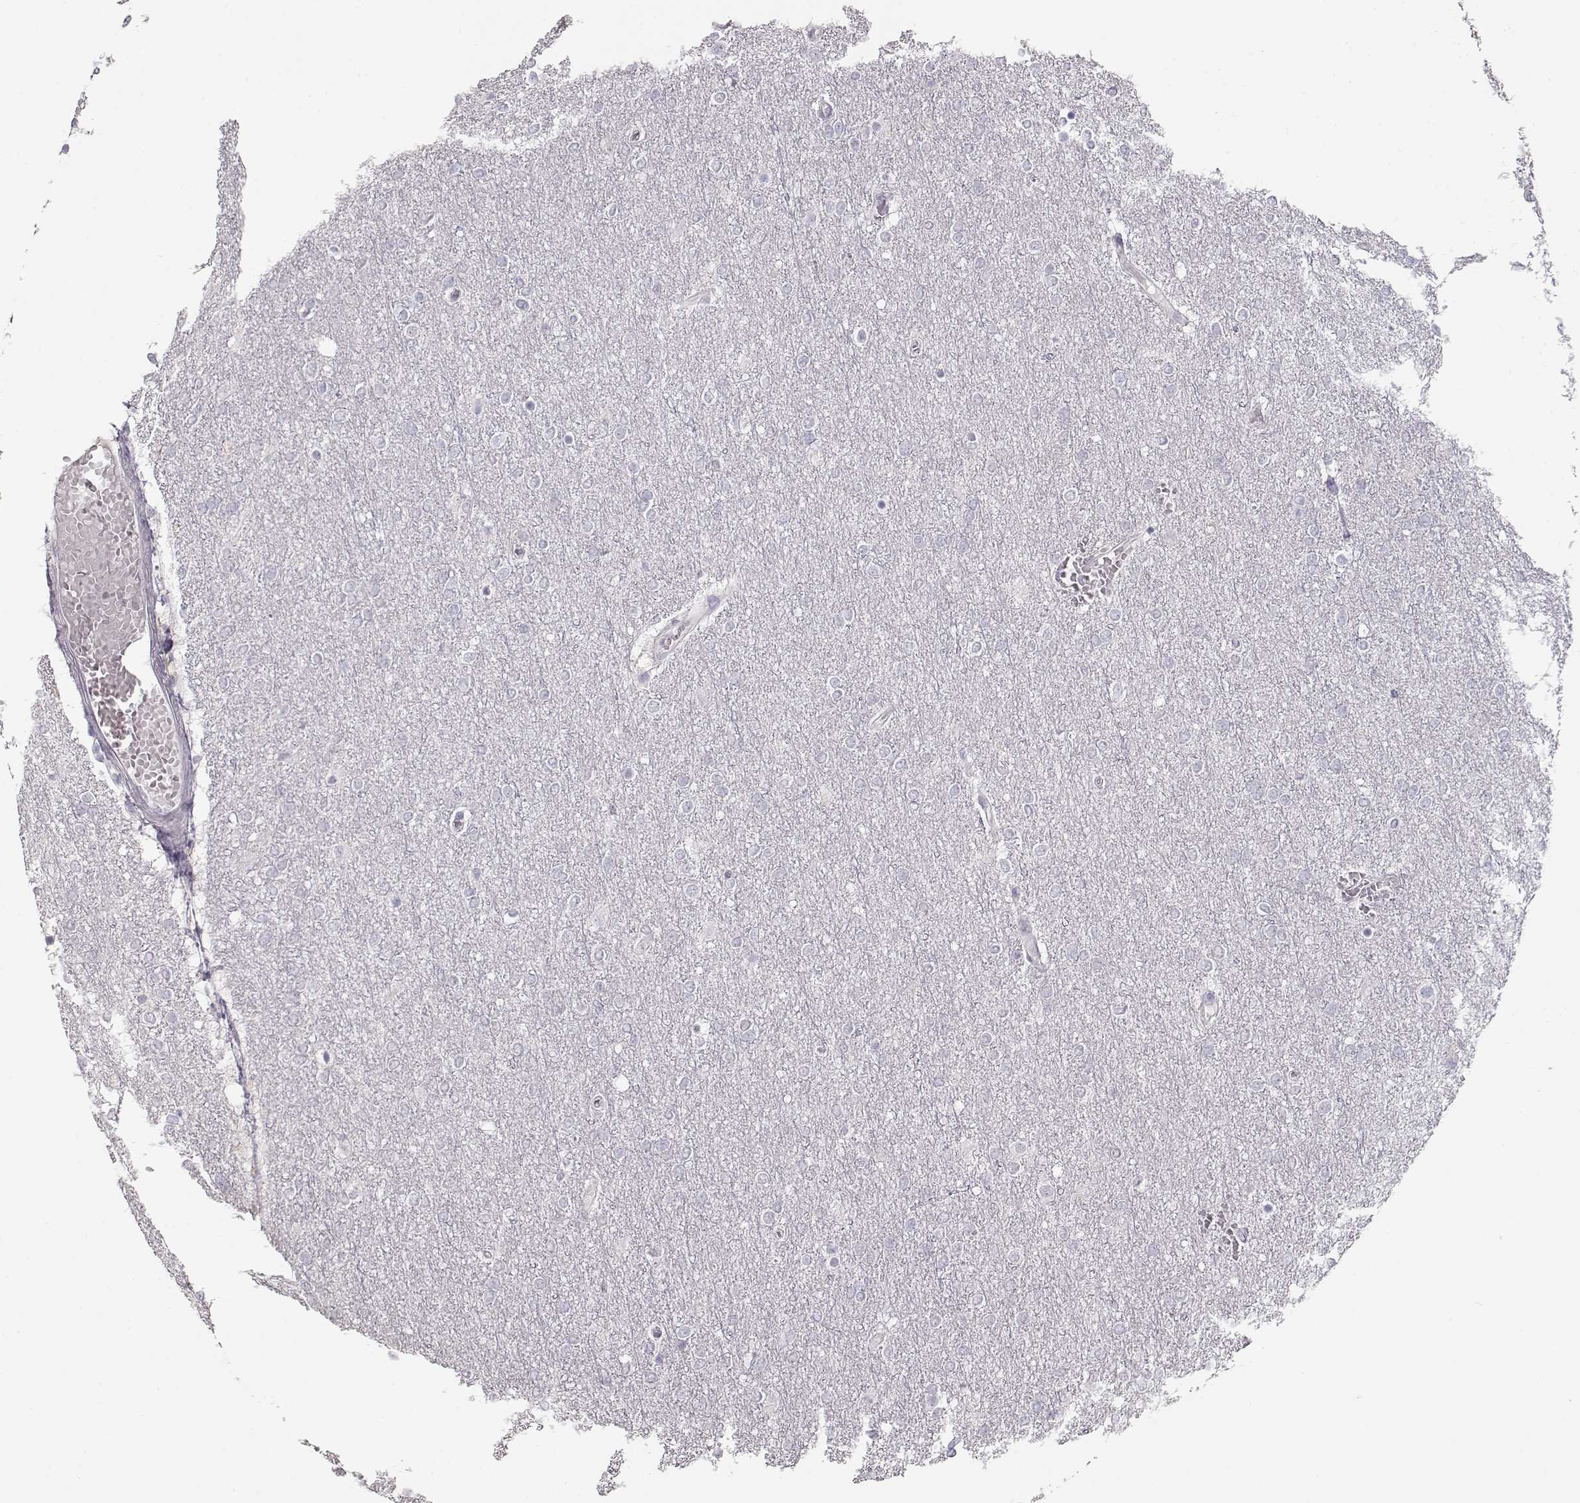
{"staining": {"intensity": "negative", "quantity": "none", "location": "none"}, "tissue": "glioma", "cell_type": "Tumor cells", "image_type": "cancer", "snomed": [{"axis": "morphology", "description": "Glioma, malignant, High grade"}, {"axis": "topography", "description": "Brain"}], "caption": "High power microscopy histopathology image of an immunohistochemistry (IHC) micrograph of glioma, revealing no significant expression in tumor cells. (DAB immunohistochemistry (IHC) with hematoxylin counter stain).", "gene": "TKTL1", "patient": {"sex": "female", "age": 61}}